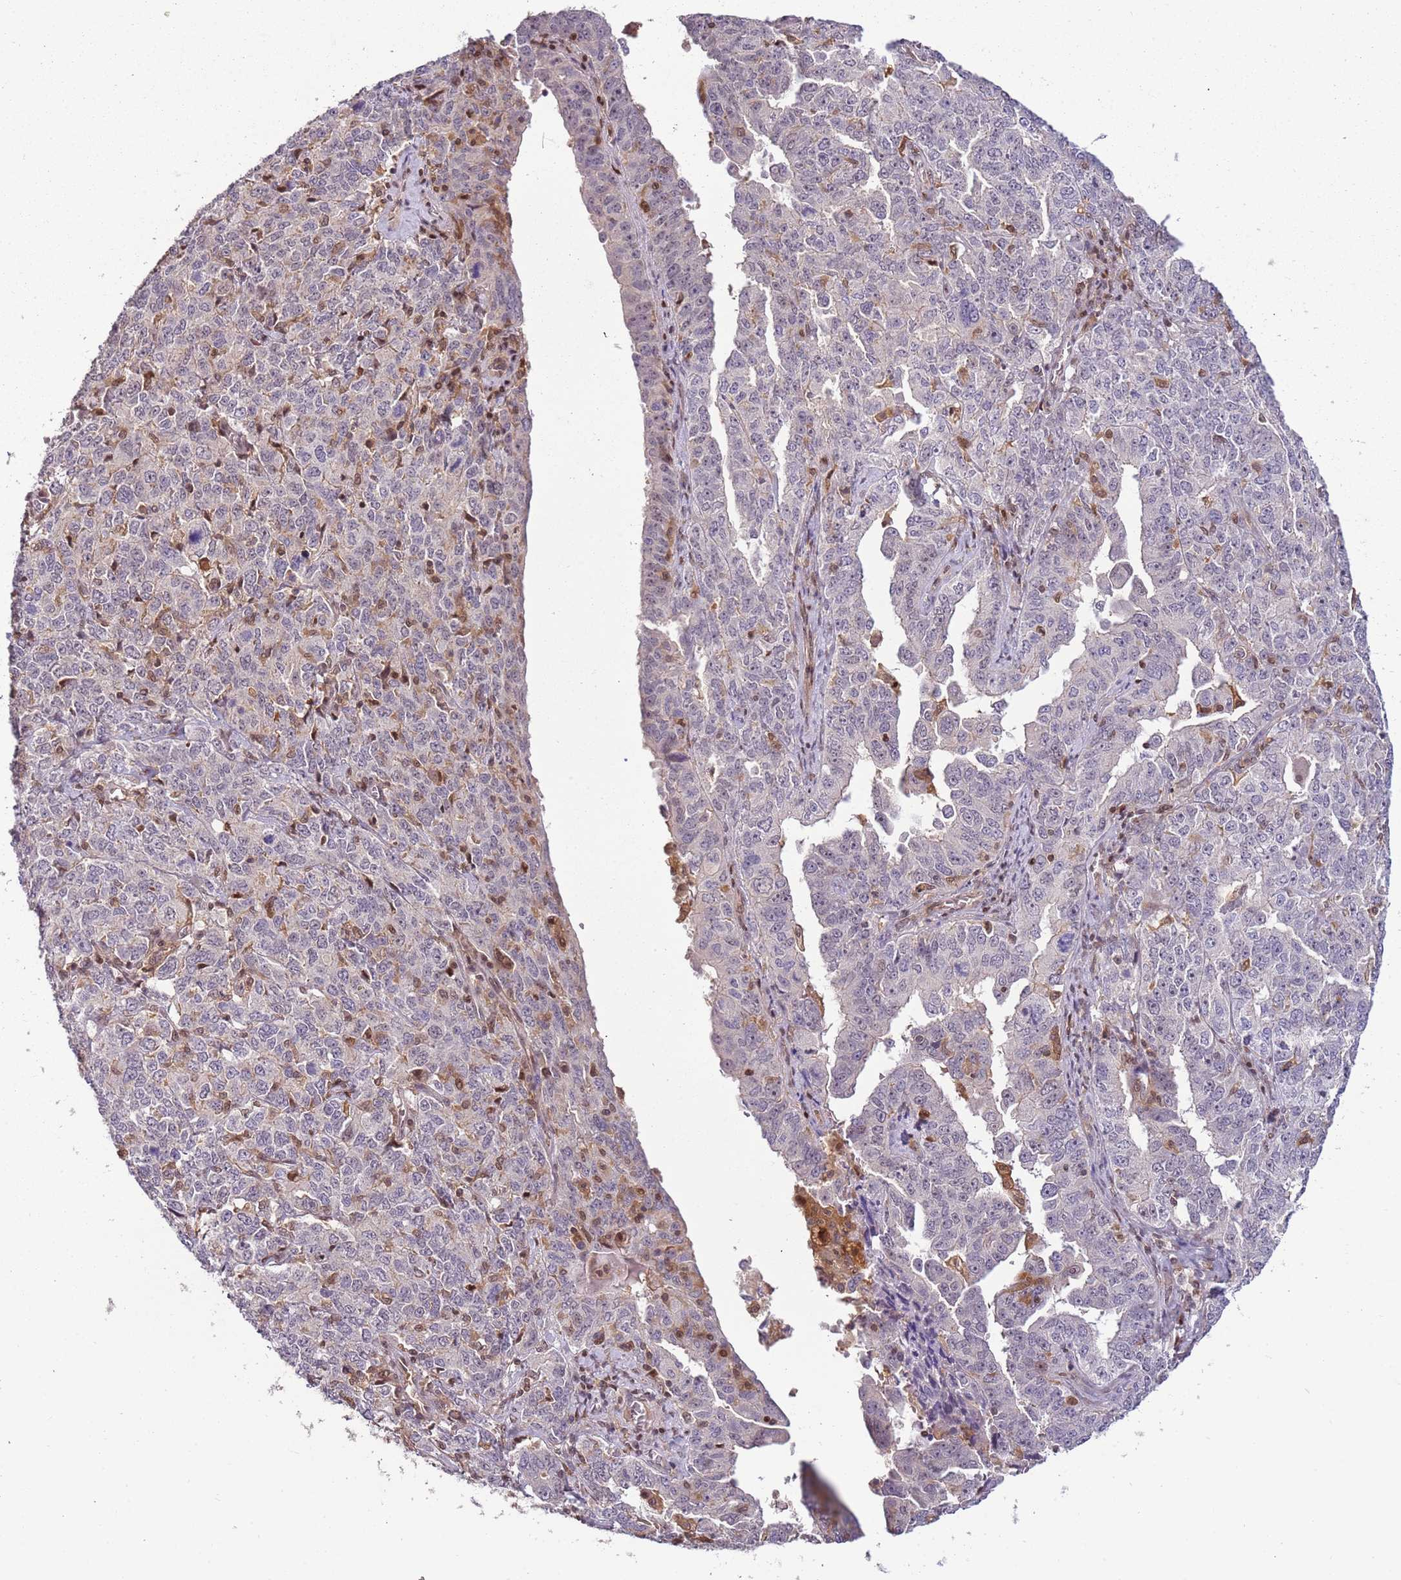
{"staining": {"intensity": "negative", "quantity": "none", "location": "none"}, "tissue": "ovarian cancer", "cell_type": "Tumor cells", "image_type": "cancer", "snomed": [{"axis": "morphology", "description": "Carcinoma, endometroid"}, {"axis": "topography", "description": "Ovary"}], "caption": "An image of human ovarian cancer (endometroid carcinoma) is negative for staining in tumor cells. (DAB (3,3'-diaminobenzidine) immunohistochemistry visualized using brightfield microscopy, high magnification).", "gene": "GSTO2", "patient": {"sex": "female", "age": 62}}